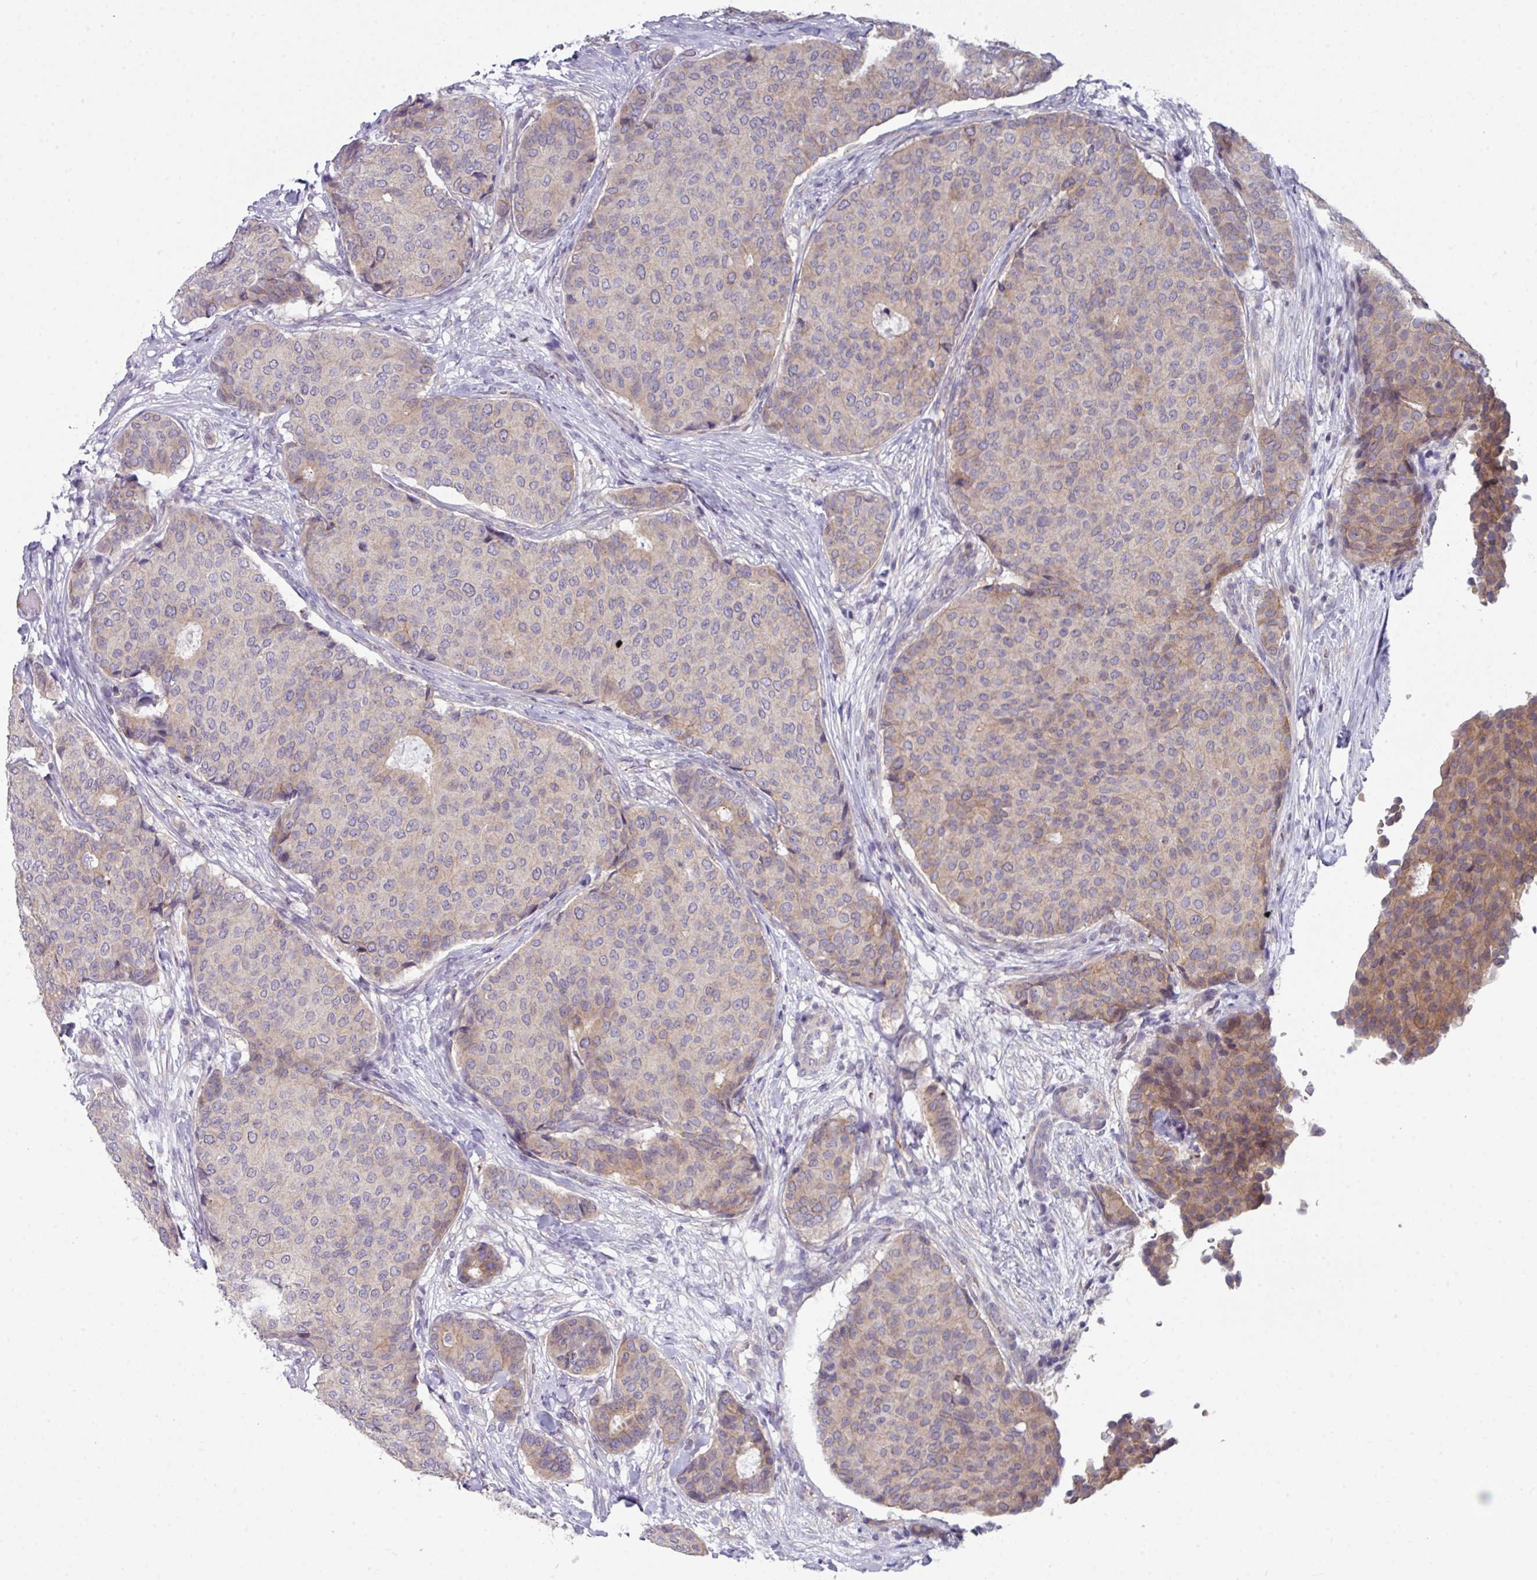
{"staining": {"intensity": "weak", "quantity": "<25%", "location": "cytoplasmic/membranous"}, "tissue": "breast cancer", "cell_type": "Tumor cells", "image_type": "cancer", "snomed": [{"axis": "morphology", "description": "Duct carcinoma"}, {"axis": "topography", "description": "Breast"}], "caption": "This is an IHC photomicrograph of human breast infiltrating ductal carcinoma. There is no staining in tumor cells.", "gene": "DCAF12L2", "patient": {"sex": "female", "age": 75}}